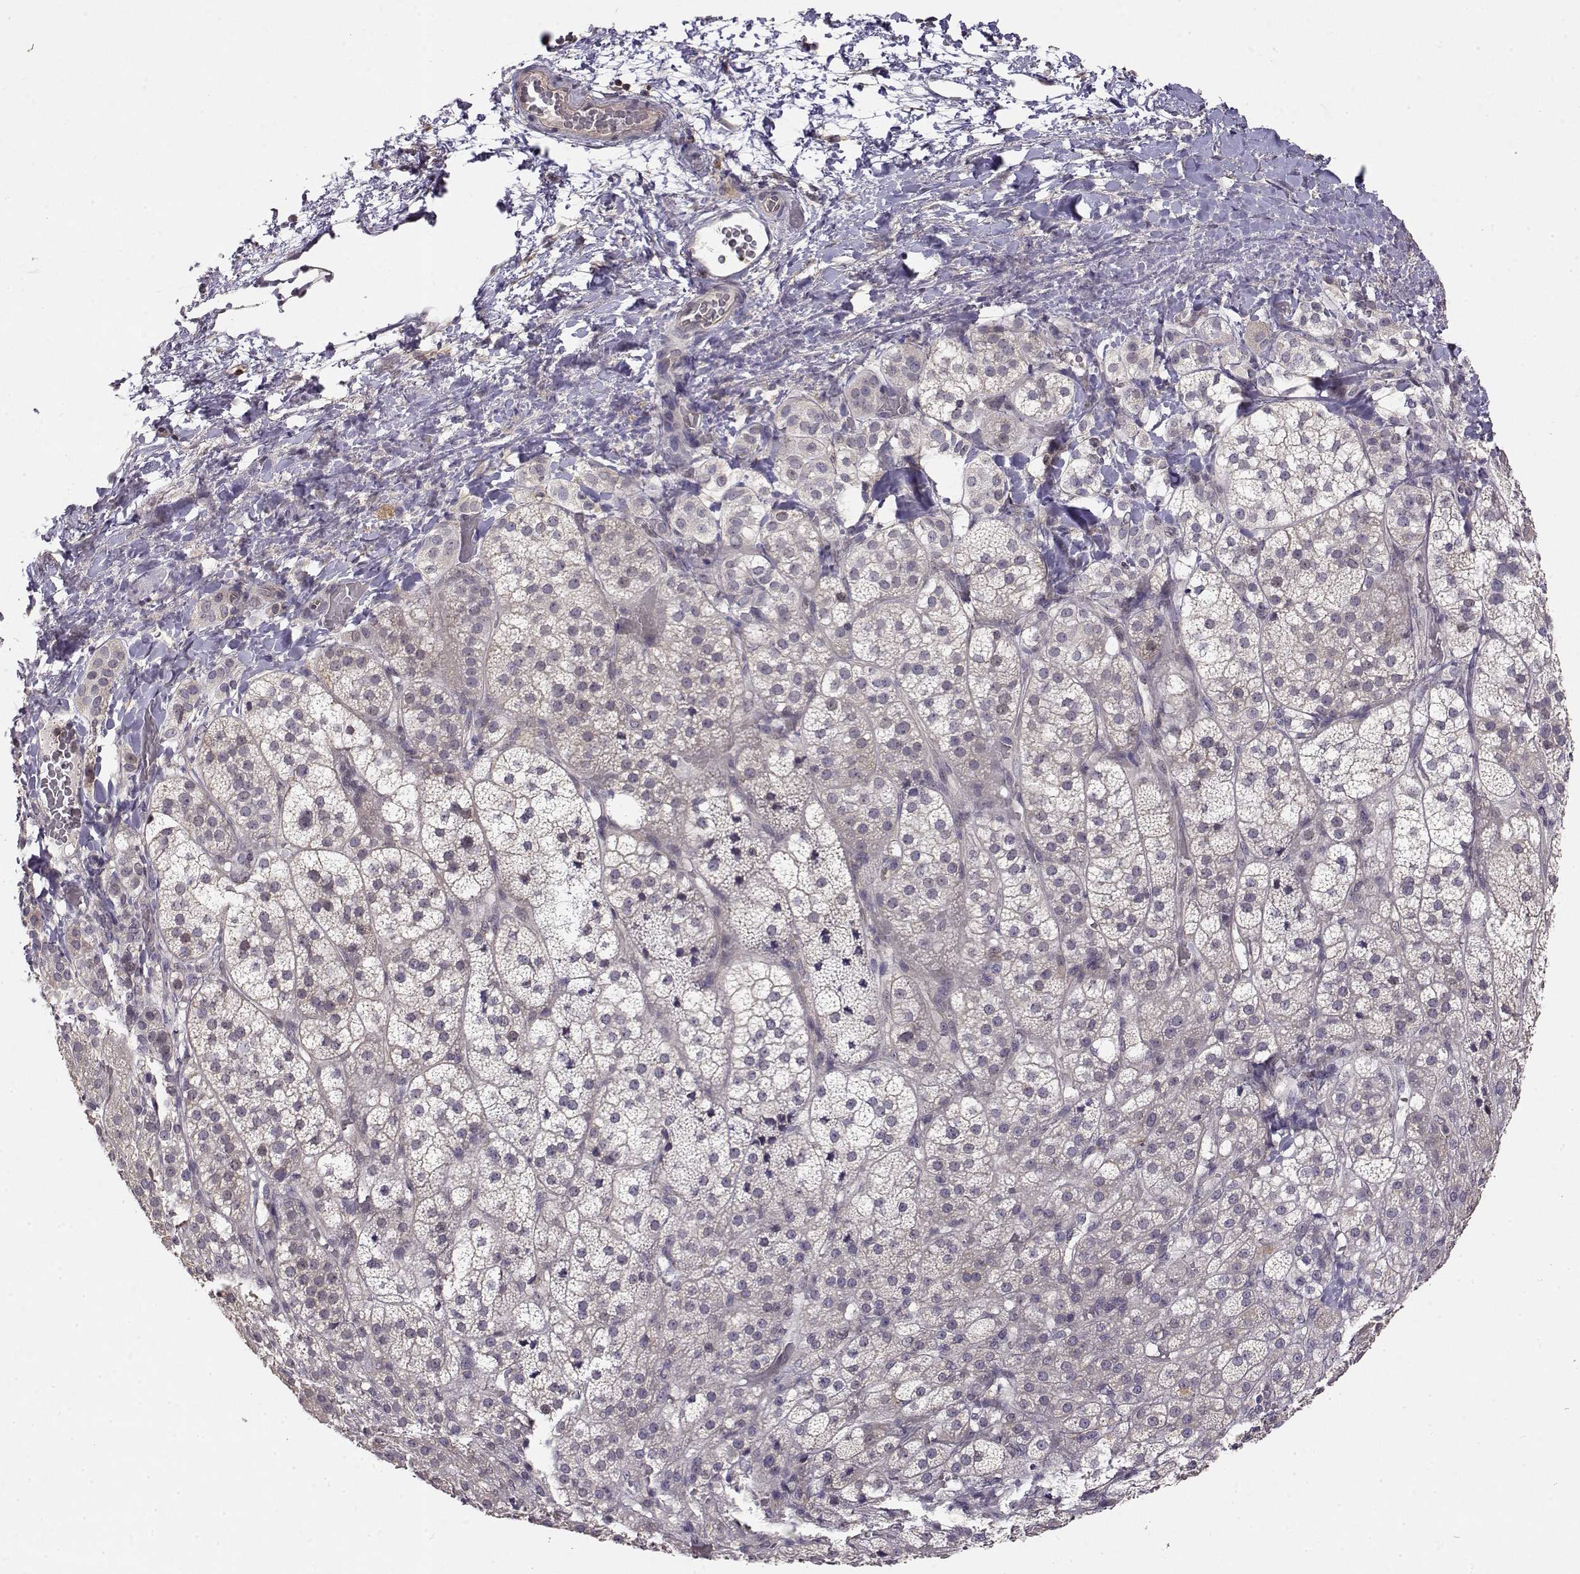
{"staining": {"intensity": "negative", "quantity": "none", "location": "none"}, "tissue": "adrenal gland", "cell_type": "Glandular cells", "image_type": "normal", "snomed": [{"axis": "morphology", "description": "Normal tissue, NOS"}, {"axis": "topography", "description": "Adrenal gland"}], "caption": "Immunohistochemistry (IHC) histopathology image of unremarkable adrenal gland: human adrenal gland stained with DAB (3,3'-diaminobenzidine) shows no significant protein positivity in glandular cells. Nuclei are stained in blue.", "gene": "IFITM1", "patient": {"sex": "female", "age": 60}}